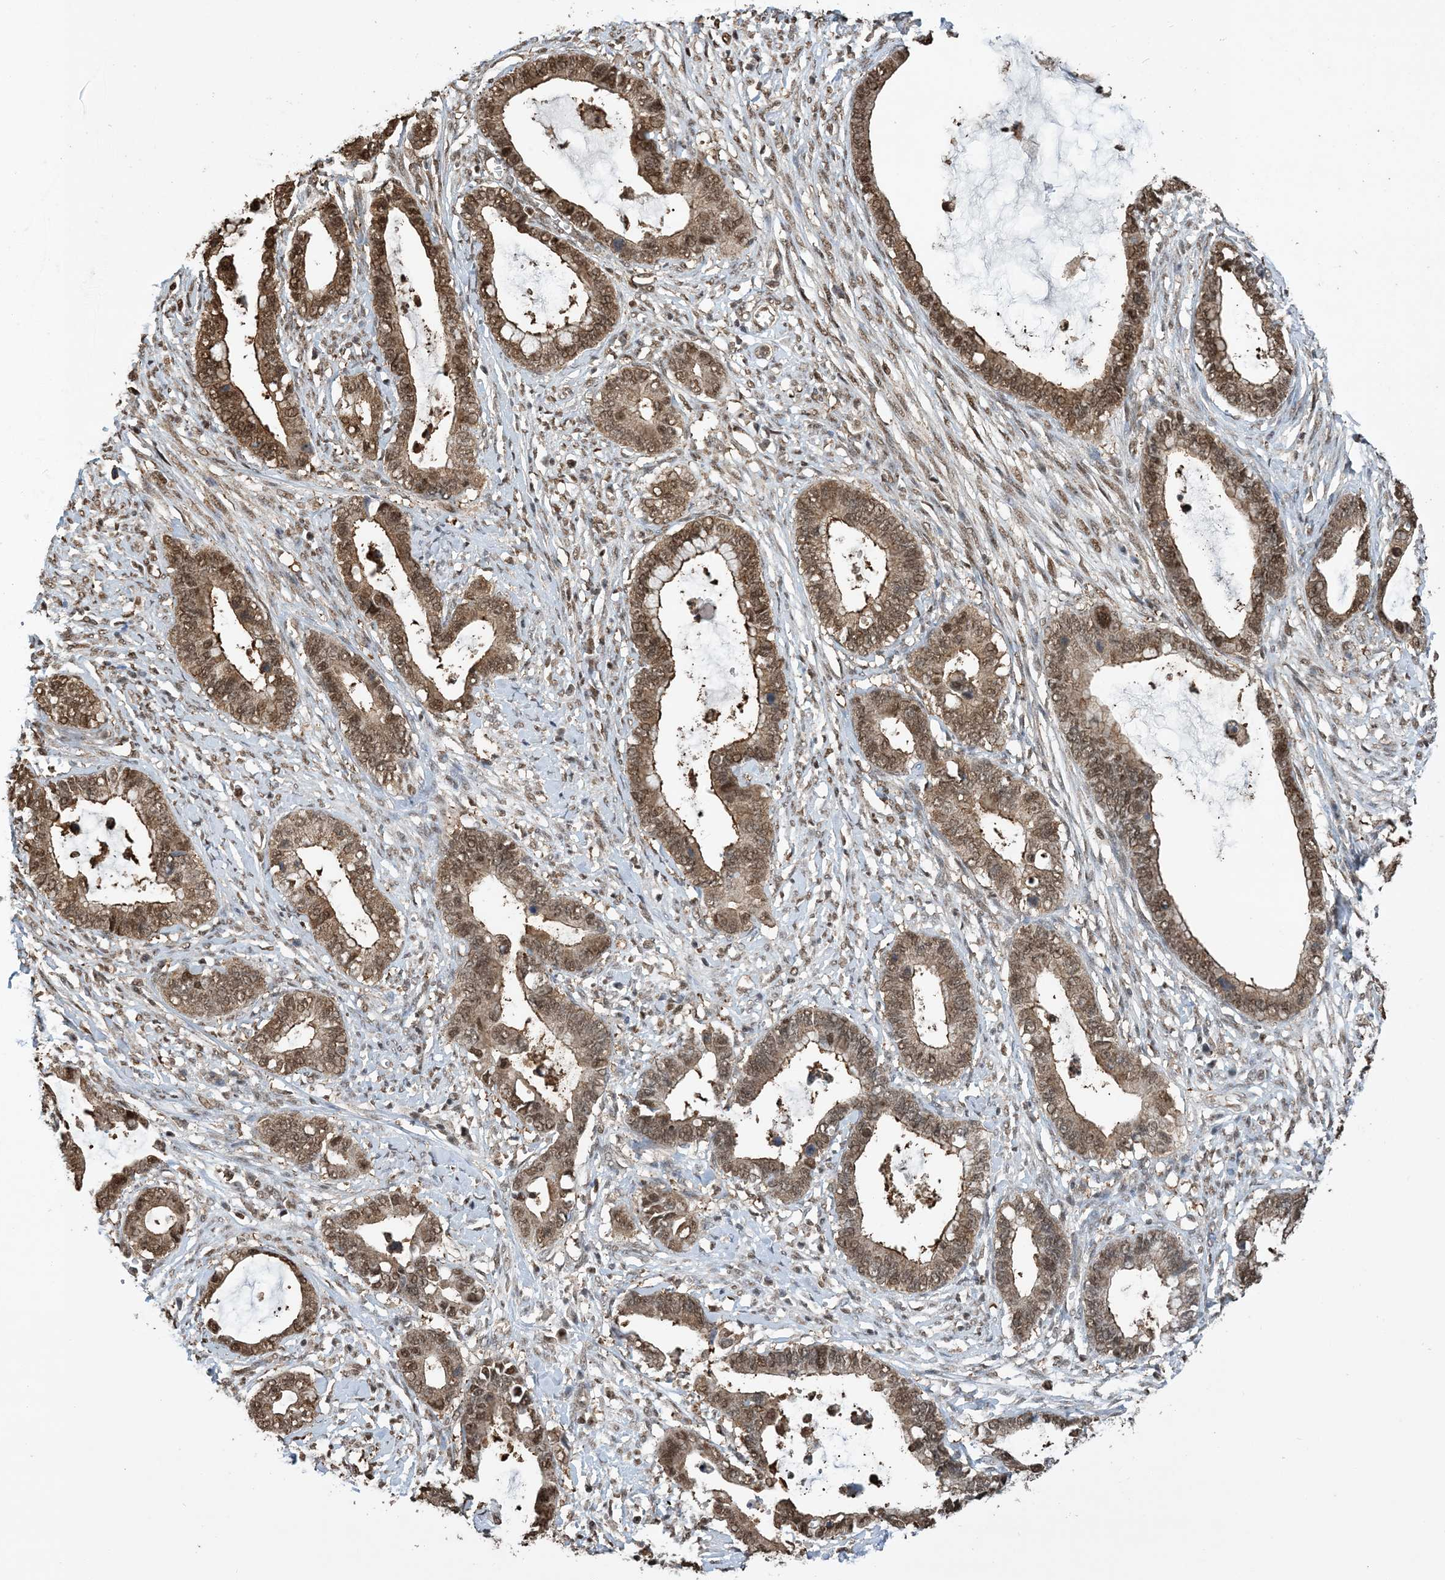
{"staining": {"intensity": "moderate", "quantity": ">75%", "location": "cytoplasmic/membranous,nuclear"}, "tissue": "cervical cancer", "cell_type": "Tumor cells", "image_type": "cancer", "snomed": [{"axis": "morphology", "description": "Adenocarcinoma, NOS"}, {"axis": "topography", "description": "Cervix"}], "caption": "There is medium levels of moderate cytoplasmic/membranous and nuclear expression in tumor cells of adenocarcinoma (cervical), as demonstrated by immunohistochemical staining (brown color).", "gene": "HSPA1A", "patient": {"sex": "female", "age": 44}}